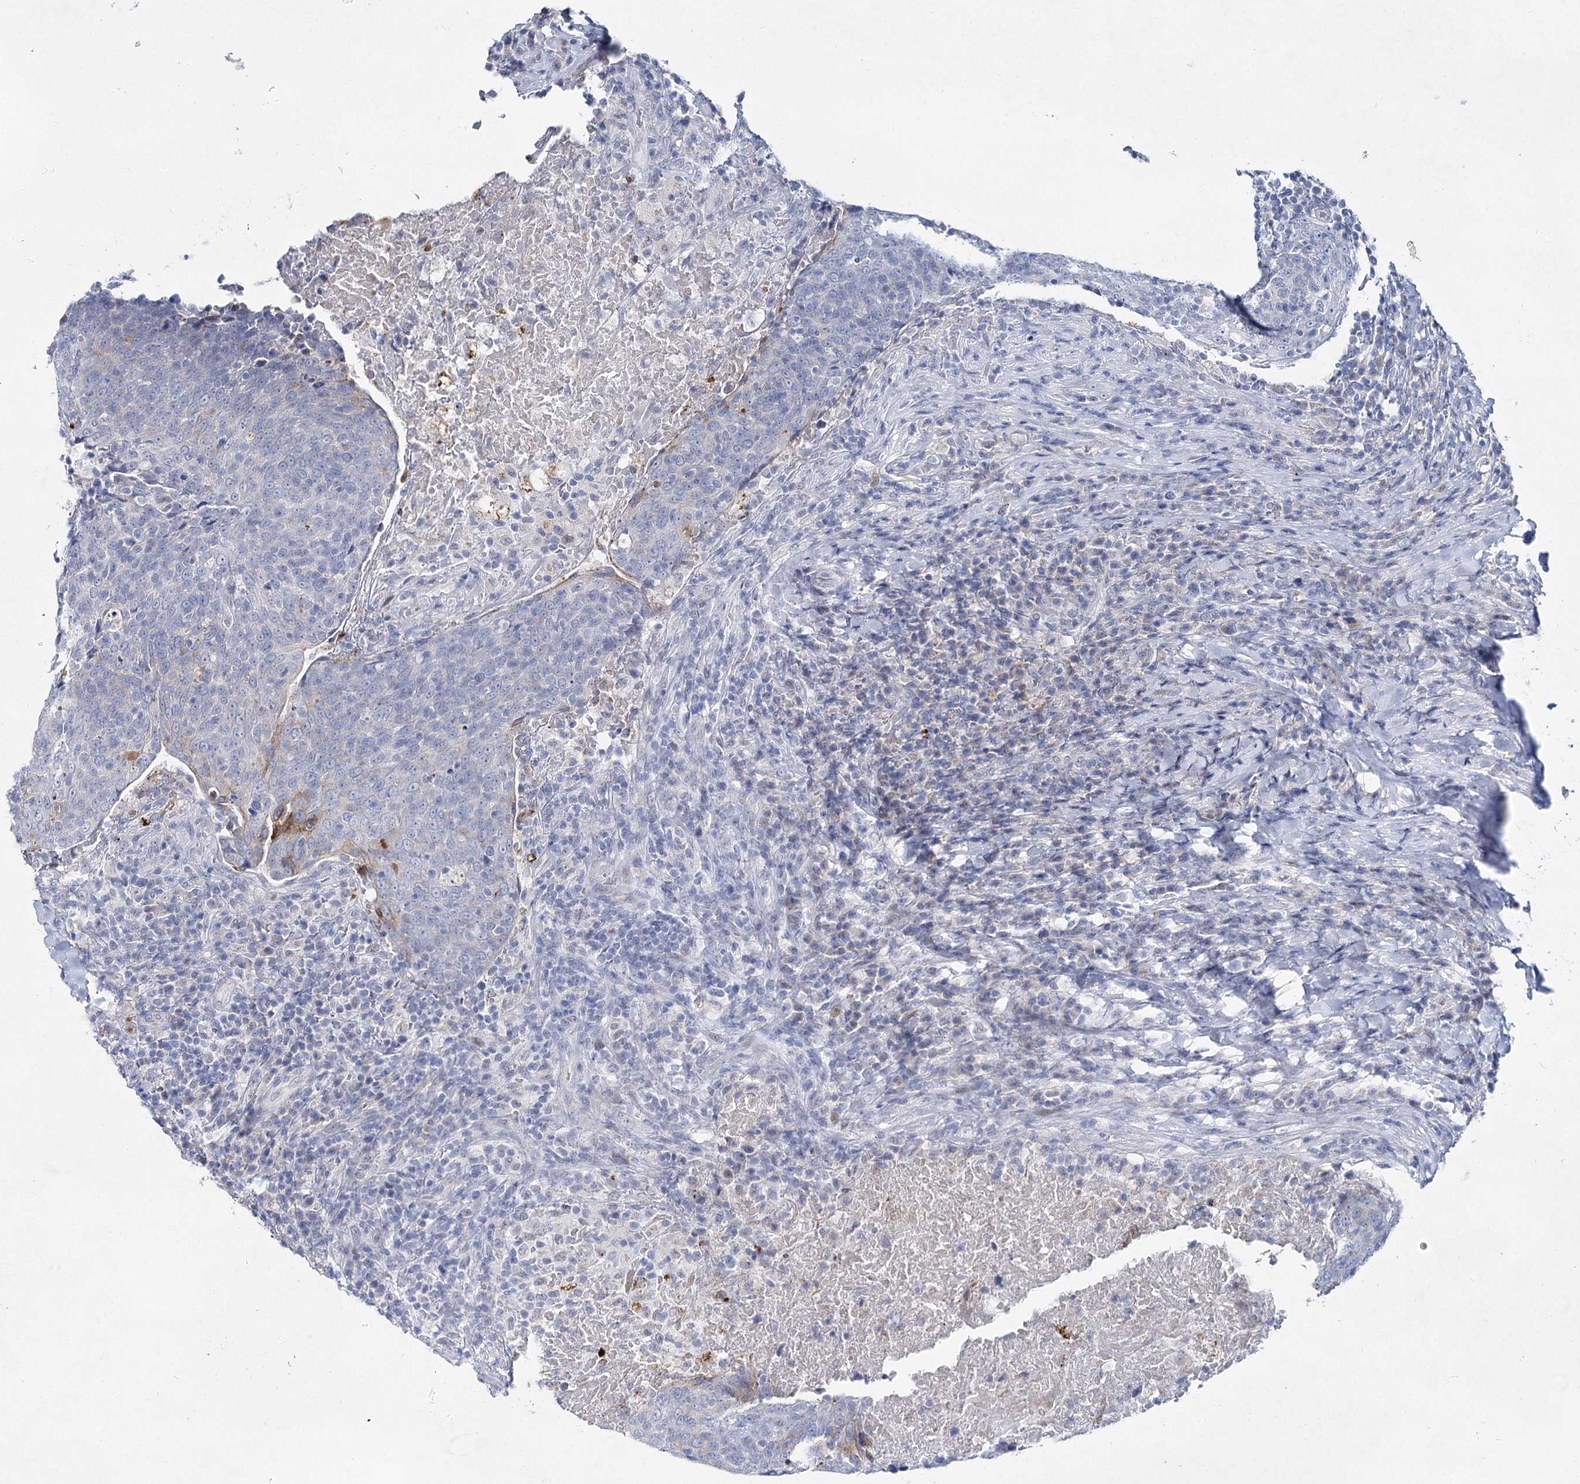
{"staining": {"intensity": "negative", "quantity": "none", "location": "none"}, "tissue": "head and neck cancer", "cell_type": "Tumor cells", "image_type": "cancer", "snomed": [{"axis": "morphology", "description": "Squamous cell carcinoma, NOS"}, {"axis": "morphology", "description": "Squamous cell carcinoma, metastatic, NOS"}, {"axis": "topography", "description": "Lymph node"}, {"axis": "topography", "description": "Head-Neck"}], "caption": "The IHC photomicrograph has no significant staining in tumor cells of metastatic squamous cell carcinoma (head and neck) tissue.", "gene": "BPHL", "patient": {"sex": "male", "age": 62}}